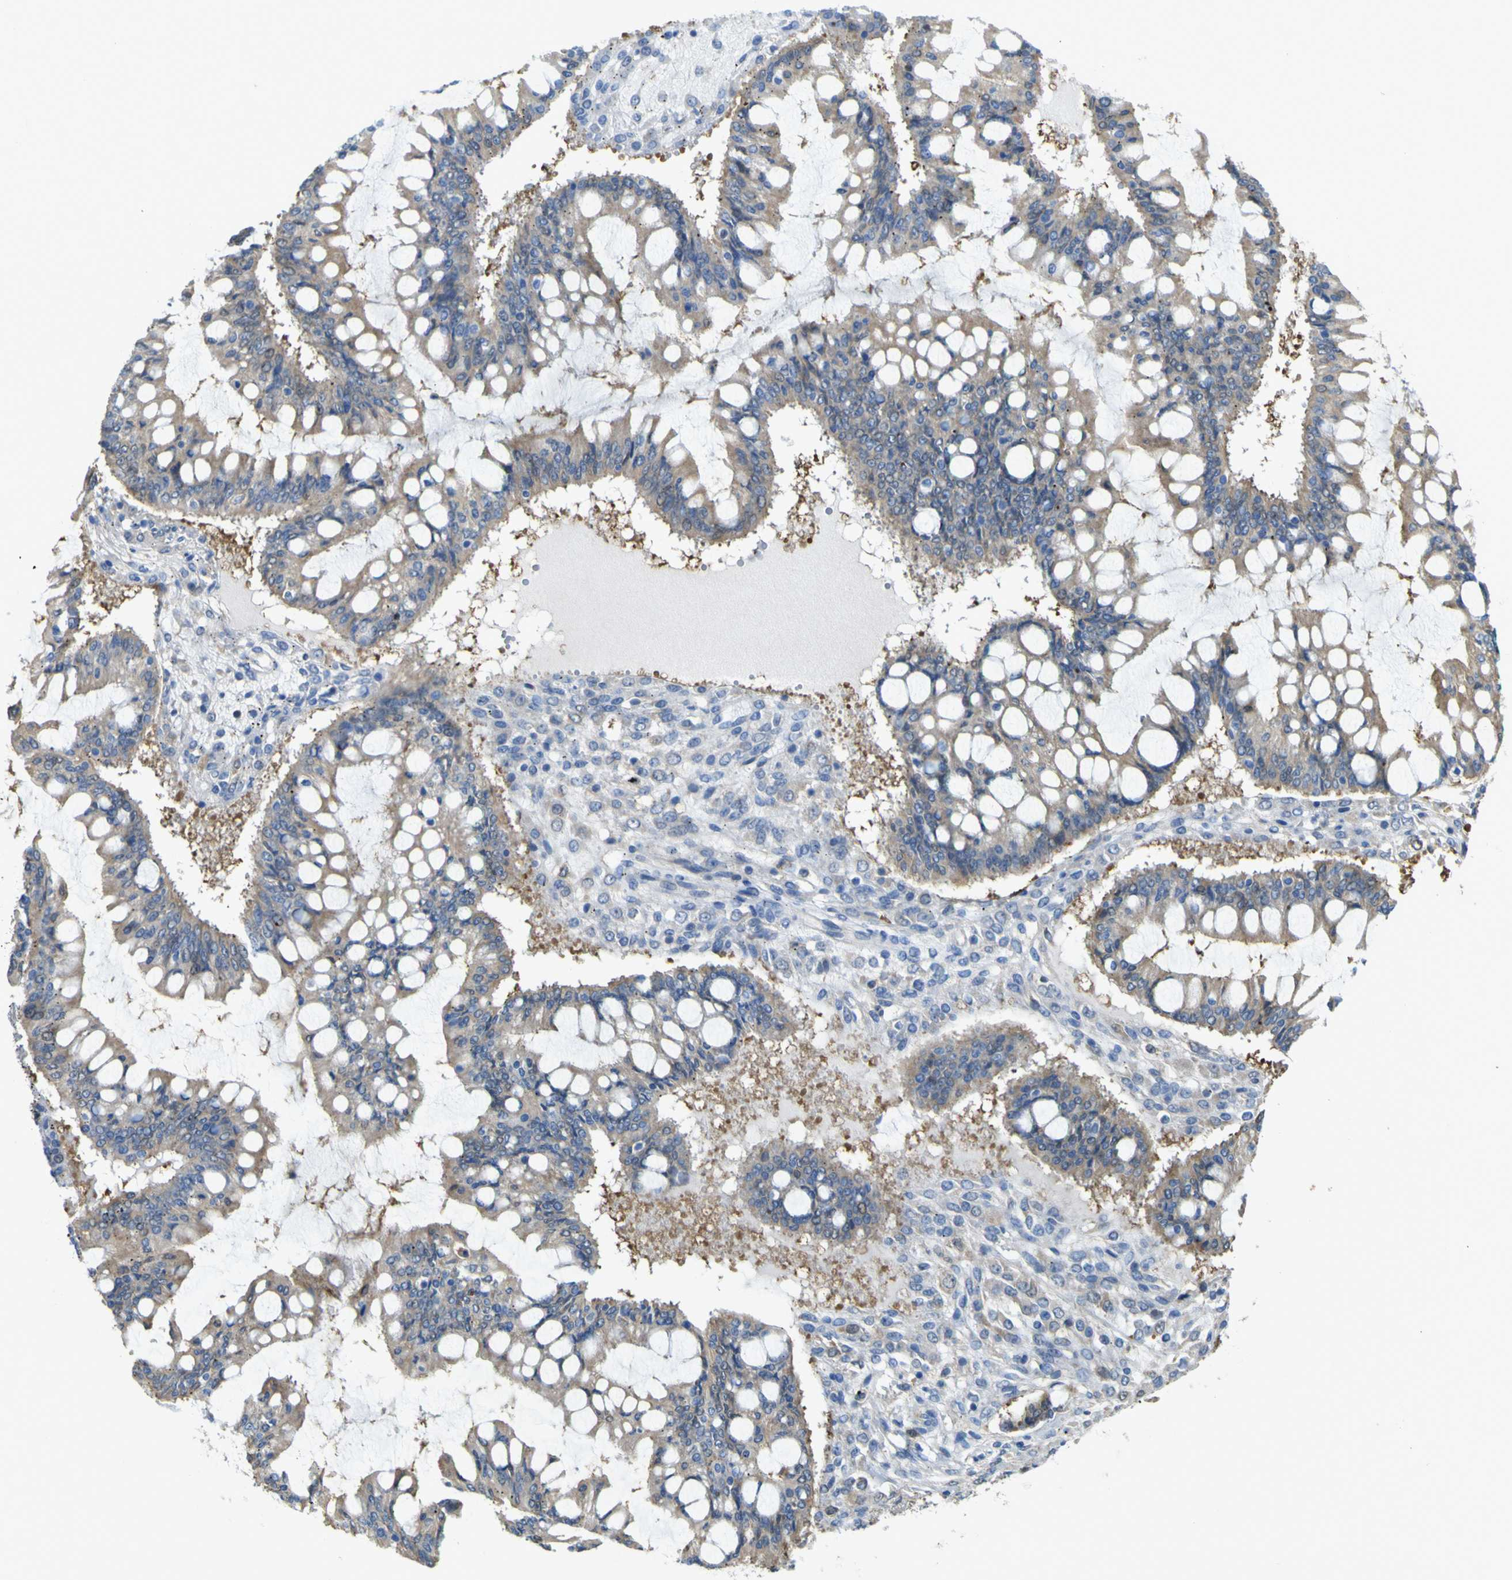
{"staining": {"intensity": "weak", "quantity": ">75%", "location": "cytoplasmic/membranous"}, "tissue": "ovarian cancer", "cell_type": "Tumor cells", "image_type": "cancer", "snomed": [{"axis": "morphology", "description": "Cystadenocarcinoma, mucinous, NOS"}, {"axis": "topography", "description": "Ovary"}], "caption": "Immunohistochemical staining of mucinous cystadenocarcinoma (ovarian) exhibits low levels of weak cytoplasmic/membranous protein expression in about >75% of tumor cells.", "gene": "ABHD3", "patient": {"sex": "female", "age": 73}}